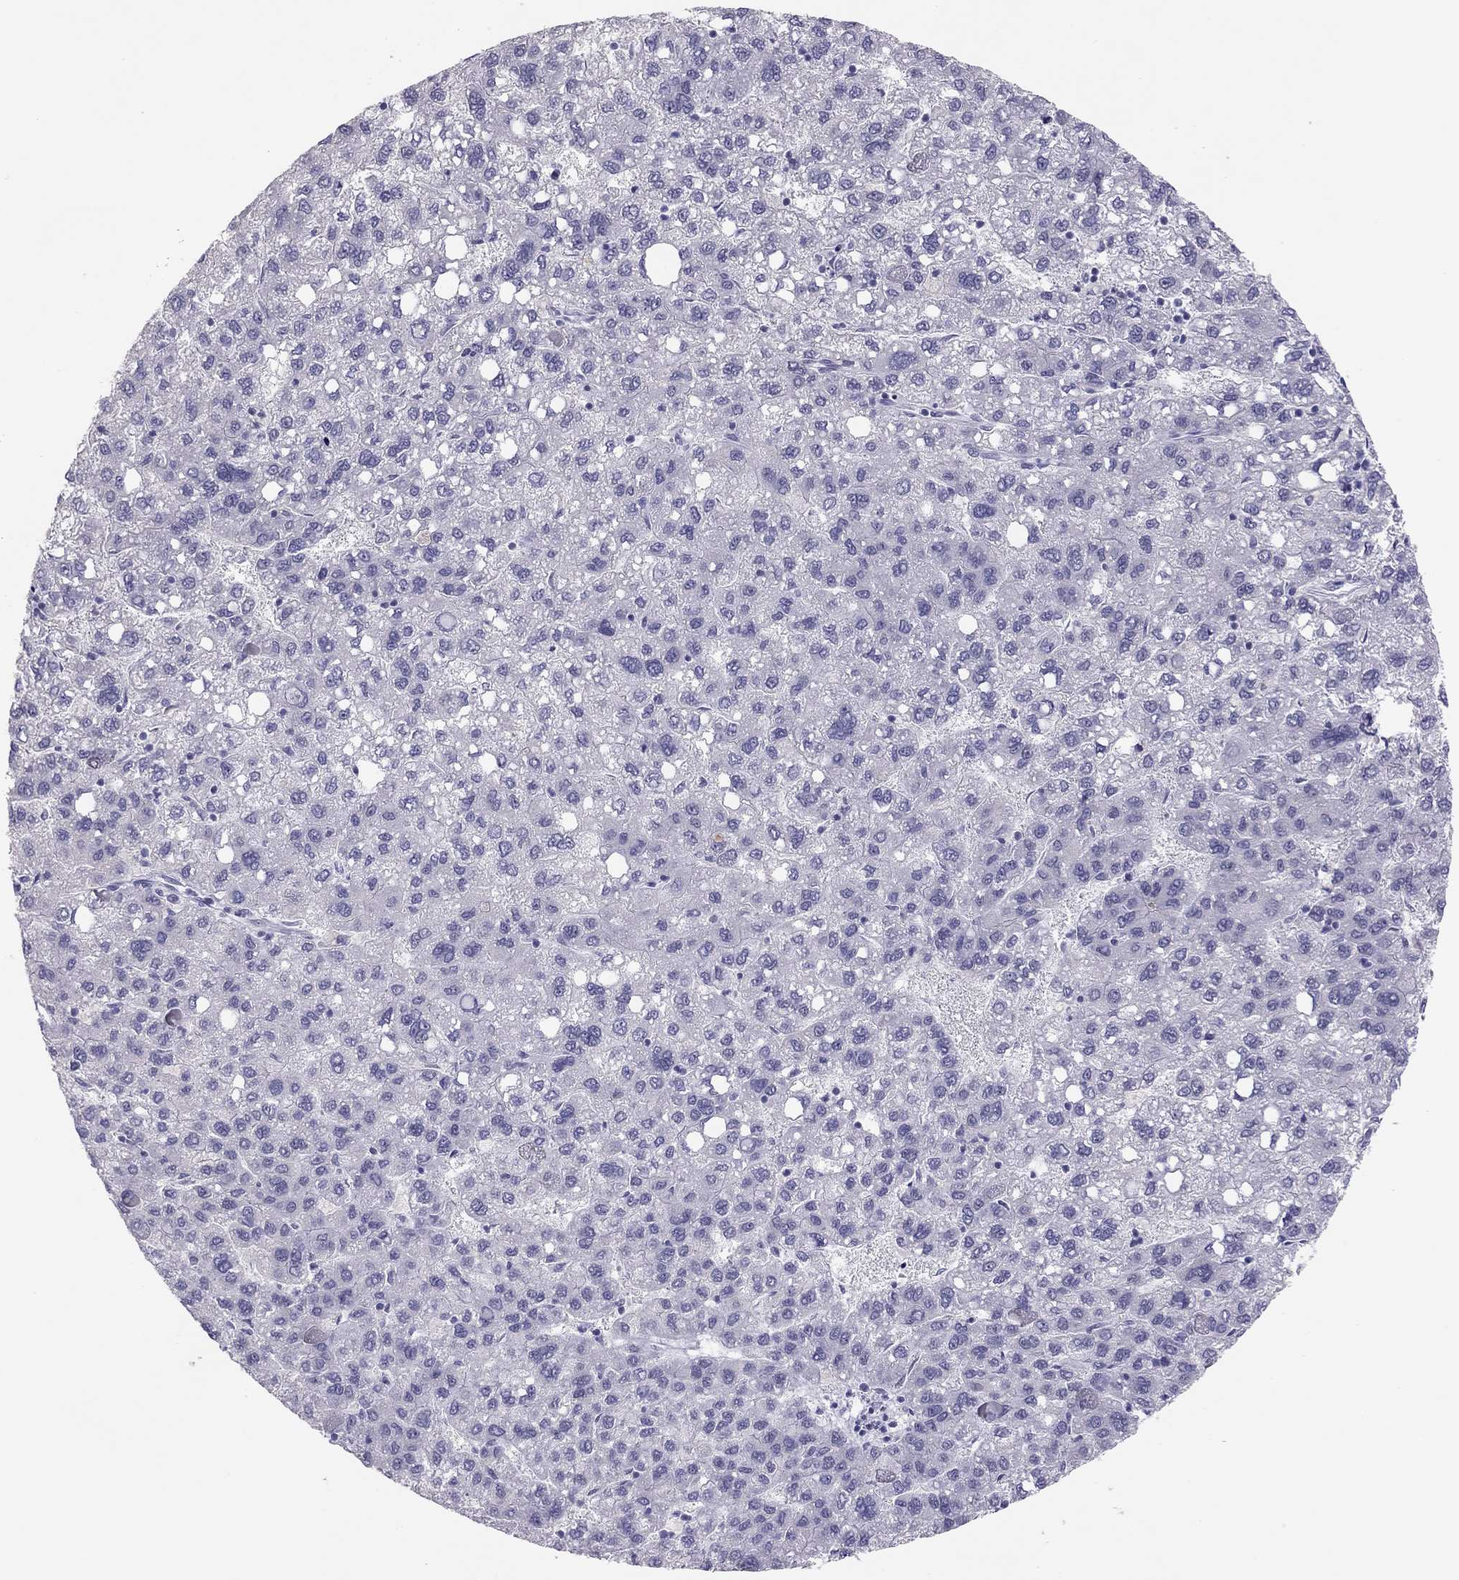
{"staining": {"intensity": "negative", "quantity": "none", "location": "none"}, "tissue": "liver cancer", "cell_type": "Tumor cells", "image_type": "cancer", "snomed": [{"axis": "morphology", "description": "Carcinoma, Hepatocellular, NOS"}, {"axis": "topography", "description": "Liver"}], "caption": "DAB (3,3'-diaminobenzidine) immunohistochemical staining of human liver cancer exhibits no significant positivity in tumor cells.", "gene": "PHOX2A", "patient": {"sex": "female", "age": 82}}